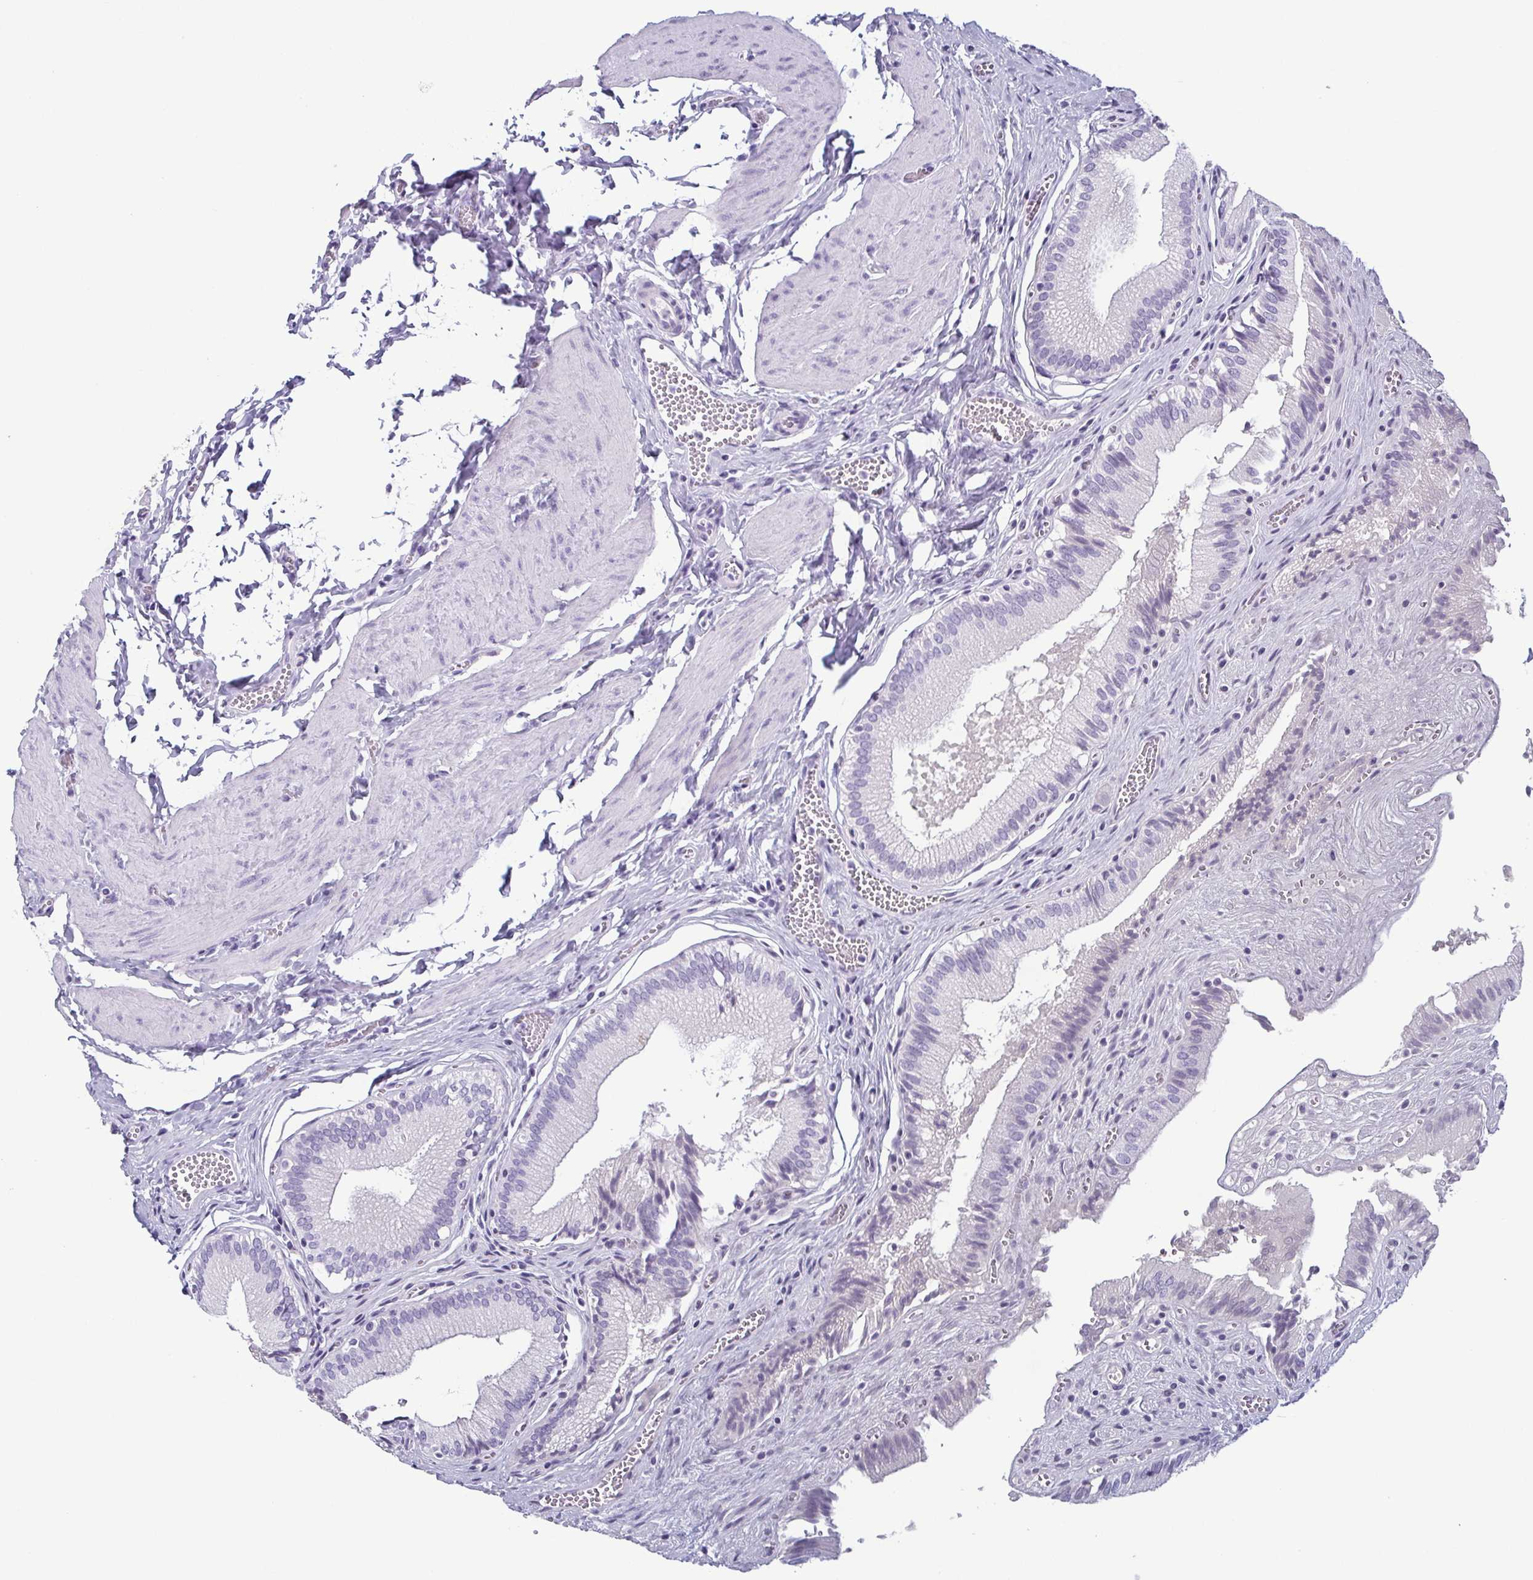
{"staining": {"intensity": "negative", "quantity": "none", "location": "none"}, "tissue": "gallbladder", "cell_type": "Glandular cells", "image_type": "normal", "snomed": [{"axis": "morphology", "description": "Normal tissue, NOS"}, {"axis": "topography", "description": "Gallbladder"}, {"axis": "topography", "description": "Peripheral nerve tissue"}], "caption": "Gallbladder stained for a protein using IHC demonstrates no staining glandular cells.", "gene": "KRT78", "patient": {"sex": "male", "age": 17}}